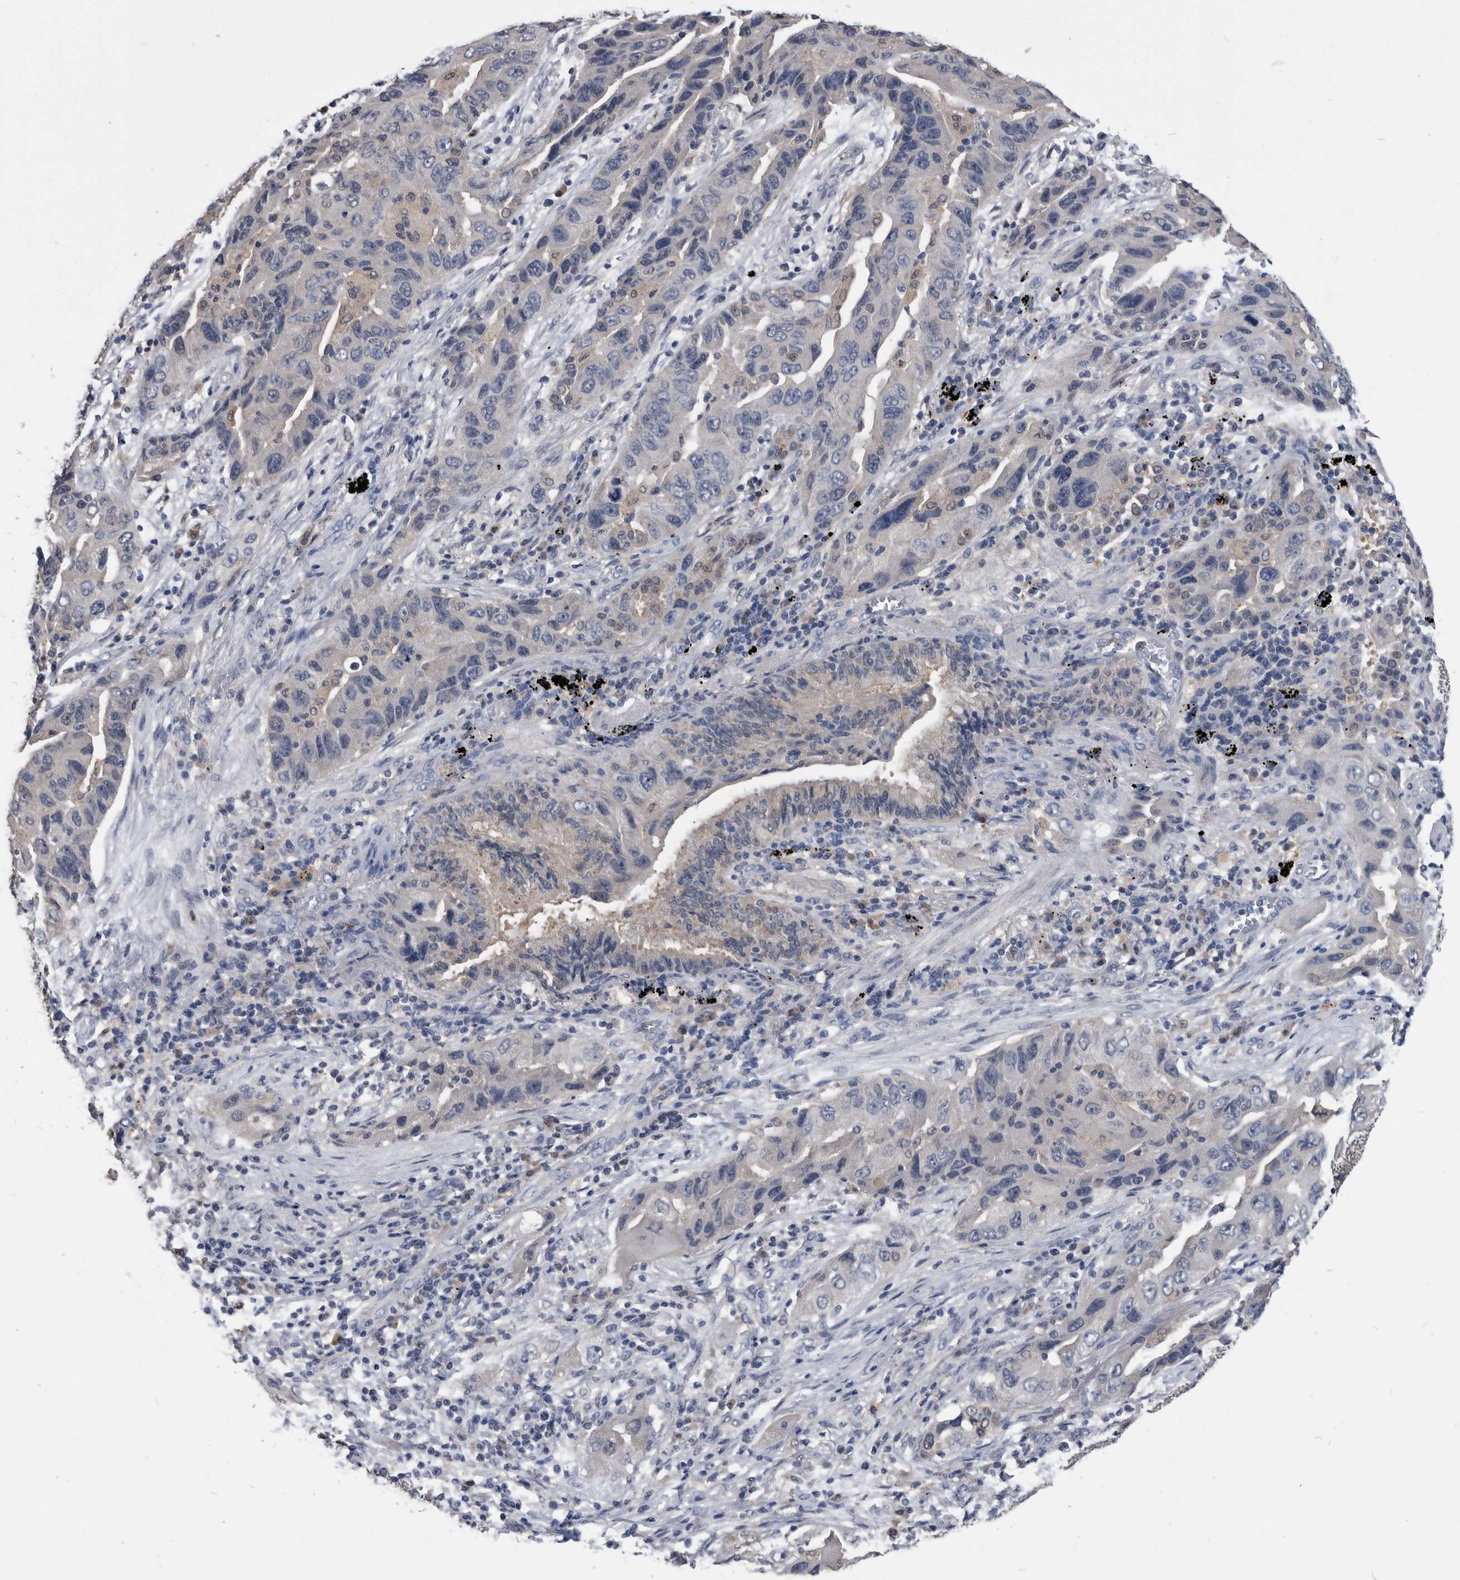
{"staining": {"intensity": "negative", "quantity": "none", "location": "none"}, "tissue": "lung cancer", "cell_type": "Tumor cells", "image_type": "cancer", "snomed": [{"axis": "morphology", "description": "Adenocarcinoma, NOS"}, {"axis": "topography", "description": "Lung"}], "caption": "An IHC micrograph of adenocarcinoma (lung) is shown. There is no staining in tumor cells of adenocarcinoma (lung). (Stains: DAB (3,3'-diaminobenzidine) immunohistochemistry (IHC) with hematoxylin counter stain, Microscopy: brightfield microscopy at high magnification).", "gene": "PDXK", "patient": {"sex": "female", "age": 65}}